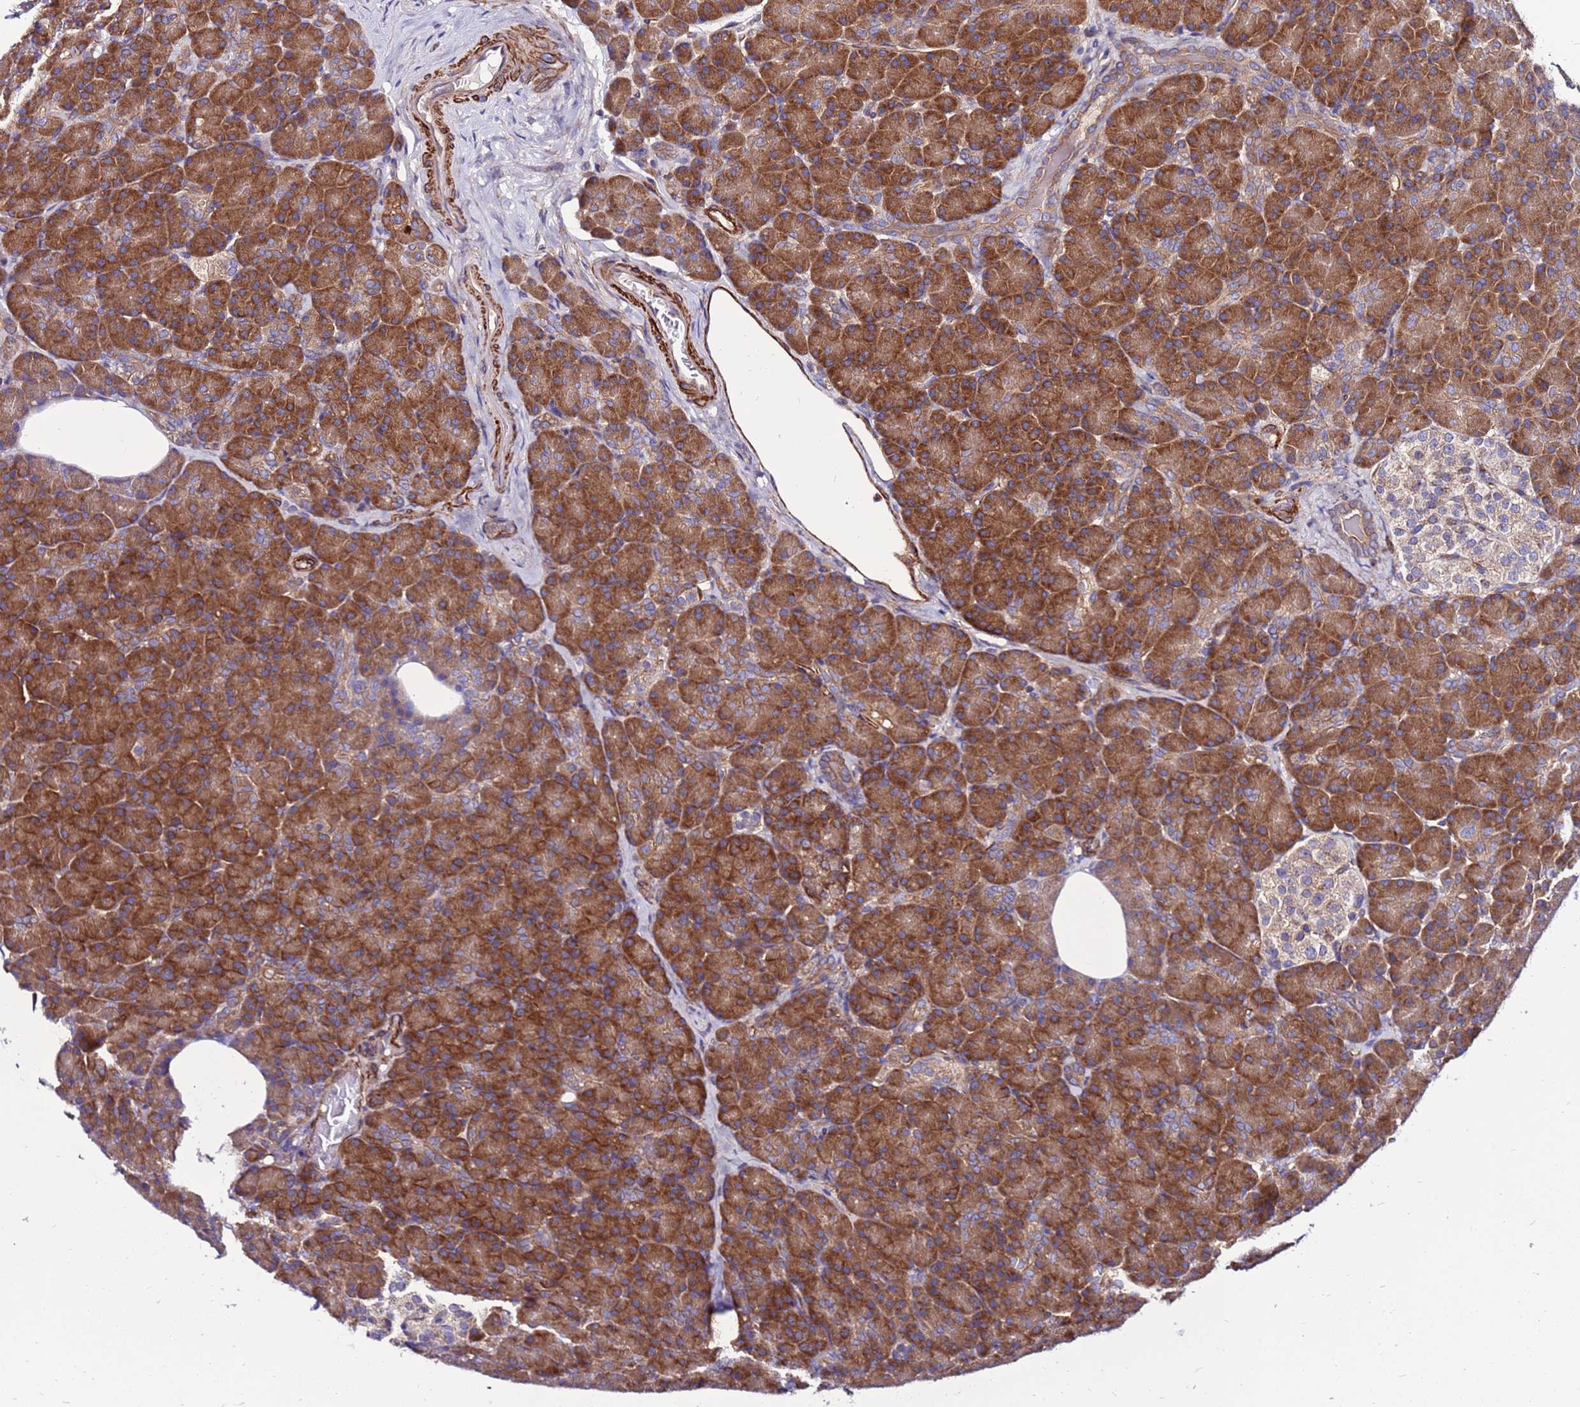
{"staining": {"intensity": "strong", "quantity": ">75%", "location": "cytoplasmic/membranous"}, "tissue": "pancreas", "cell_type": "Exocrine glandular cells", "image_type": "normal", "snomed": [{"axis": "morphology", "description": "Normal tissue, NOS"}, {"axis": "topography", "description": "Pancreas"}], "caption": "IHC of unremarkable human pancreas displays high levels of strong cytoplasmic/membranous positivity in about >75% of exocrine glandular cells.", "gene": "EI24", "patient": {"sex": "female", "age": 43}}